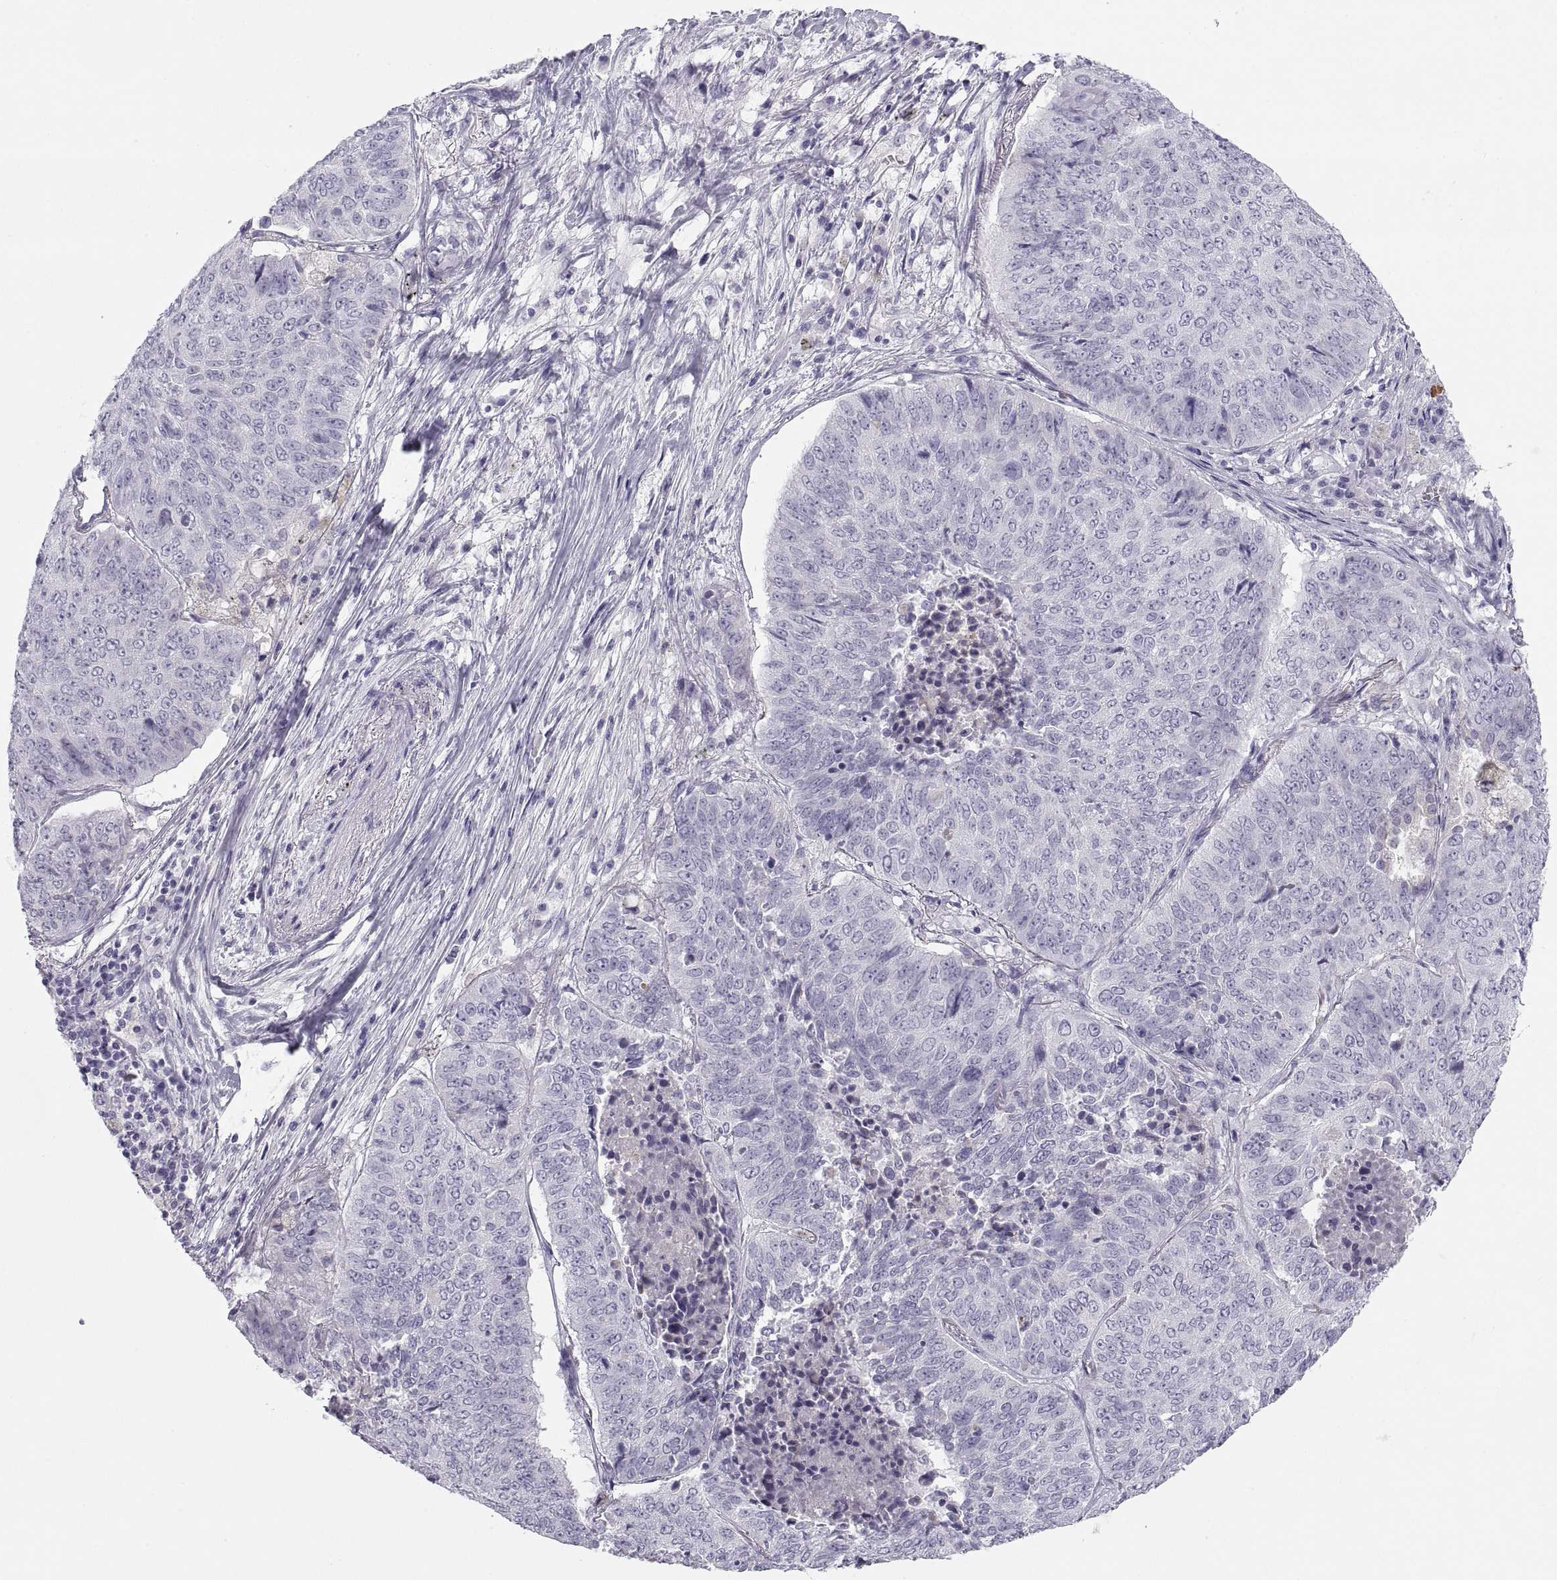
{"staining": {"intensity": "negative", "quantity": "none", "location": "none"}, "tissue": "lung cancer", "cell_type": "Tumor cells", "image_type": "cancer", "snomed": [{"axis": "morphology", "description": "Normal tissue, NOS"}, {"axis": "morphology", "description": "Squamous cell carcinoma, NOS"}, {"axis": "topography", "description": "Bronchus"}, {"axis": "topography", "description": "Lung"}], "caption": "DAB (3,3'-diaminobenzidine) immunohistochemical staining of human squamous cell carcinoma (lung) displays no significant staining in tumor cells. The staining was performed using DAB (3,3'-diaminobenzidine) to visualize the protein expression in brown, while the nuclei were stained in blue with hematoxylin (Magnification: 20x).", "gene": "MAGEB2", "patient": {"sex": "male", "age": 64}}